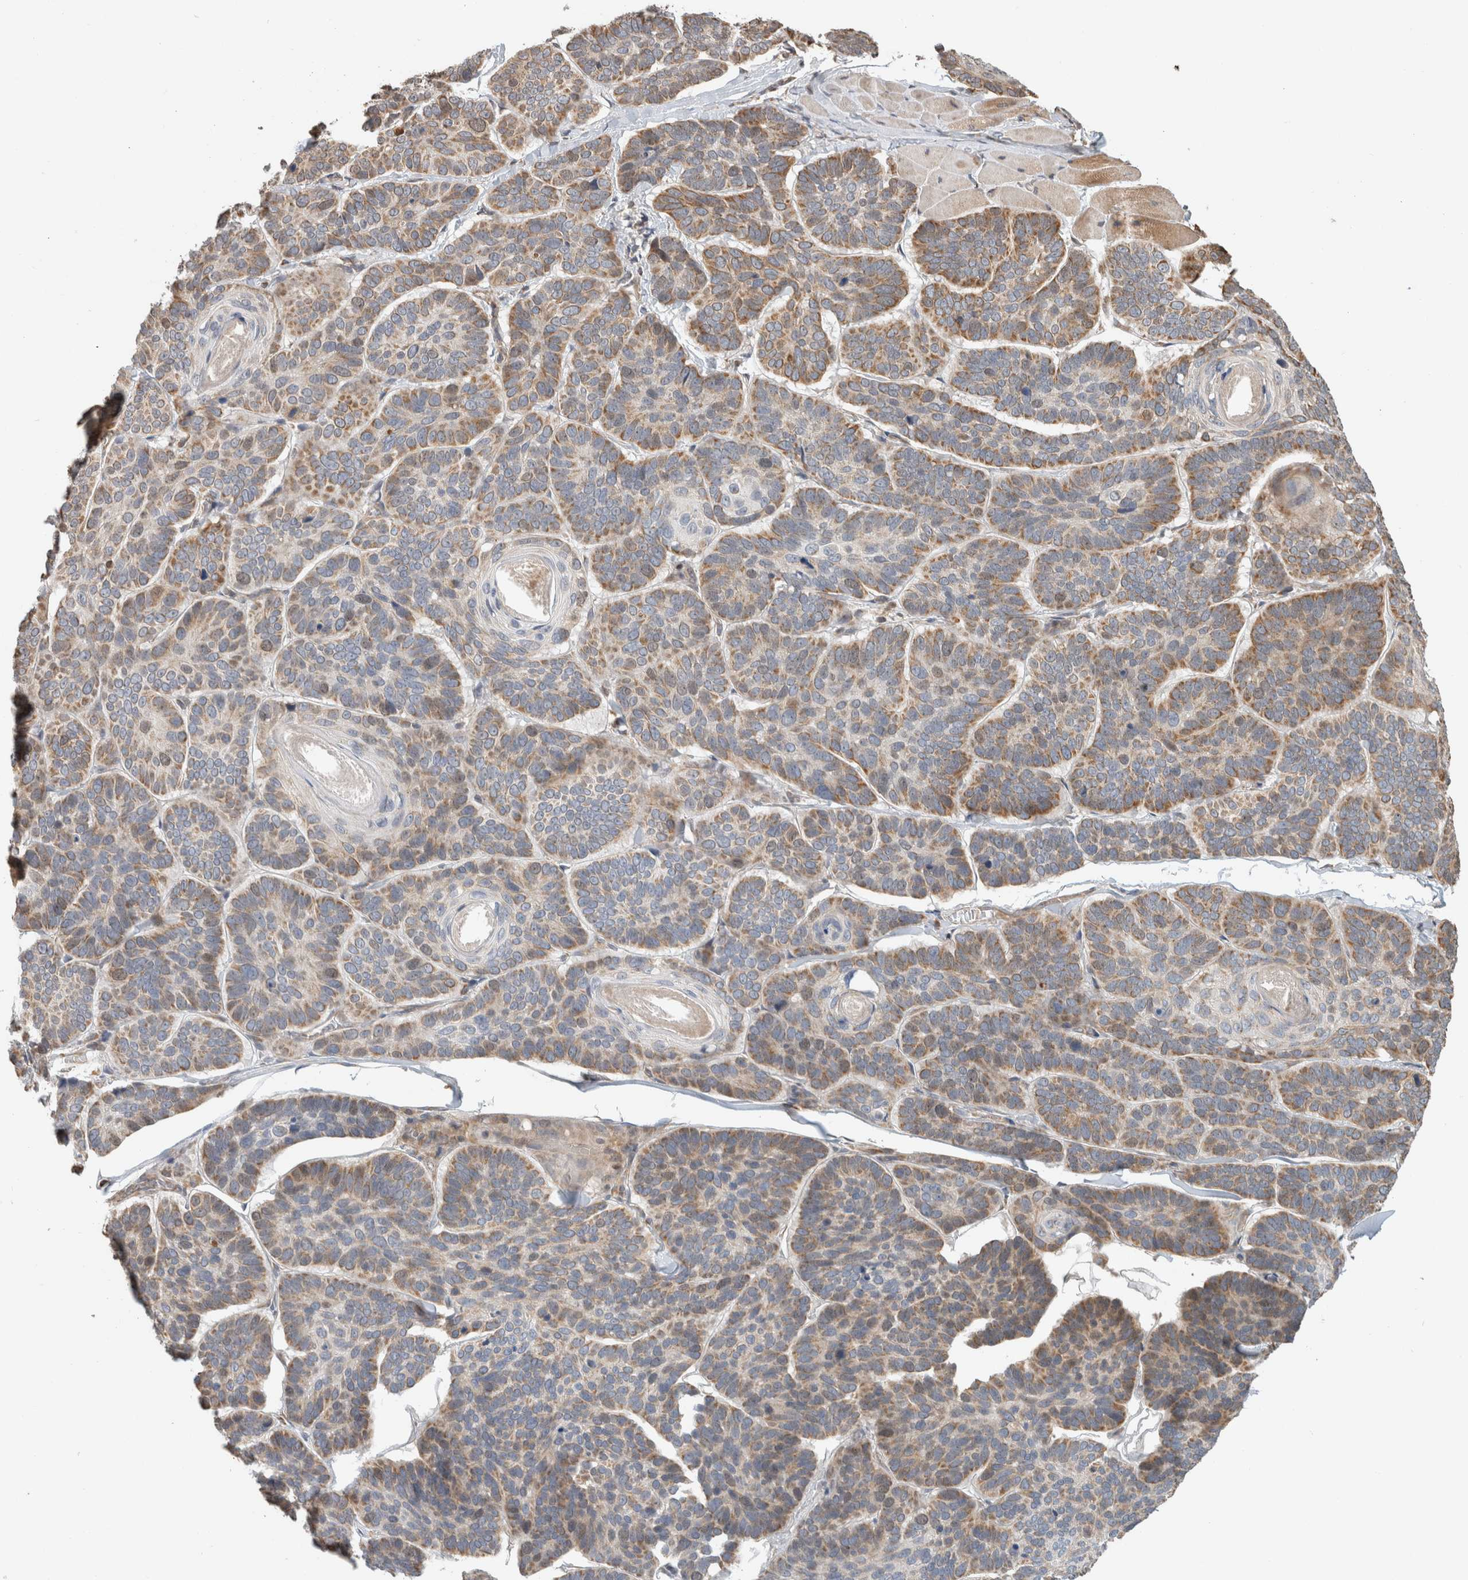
{"staining": {"intensity": "moderate", "quantity": ">75%", "location": "cytoplasmic/membranous"}, "tissue": "skin cancer", "cell_type": "Tumor cells", "image_type": "cancer", "snomed": [{"axis": "morphology", "description": "Basal cell carcinoma"}, {"axis": "topography", "description": "Skin"}], "caption": "Basal cell carcinoma (skin) stained with immunohistochemistry demonstrates moderate cytoplasmic/membranous positivity in about >75% of tumor cells. The staining was performed using DAB, with brown indicating positive protein expression. Nuclei are stained blue with hematoxylin.", "gene": "GINS4", "patient": {"sex": "male", "age": 62}}